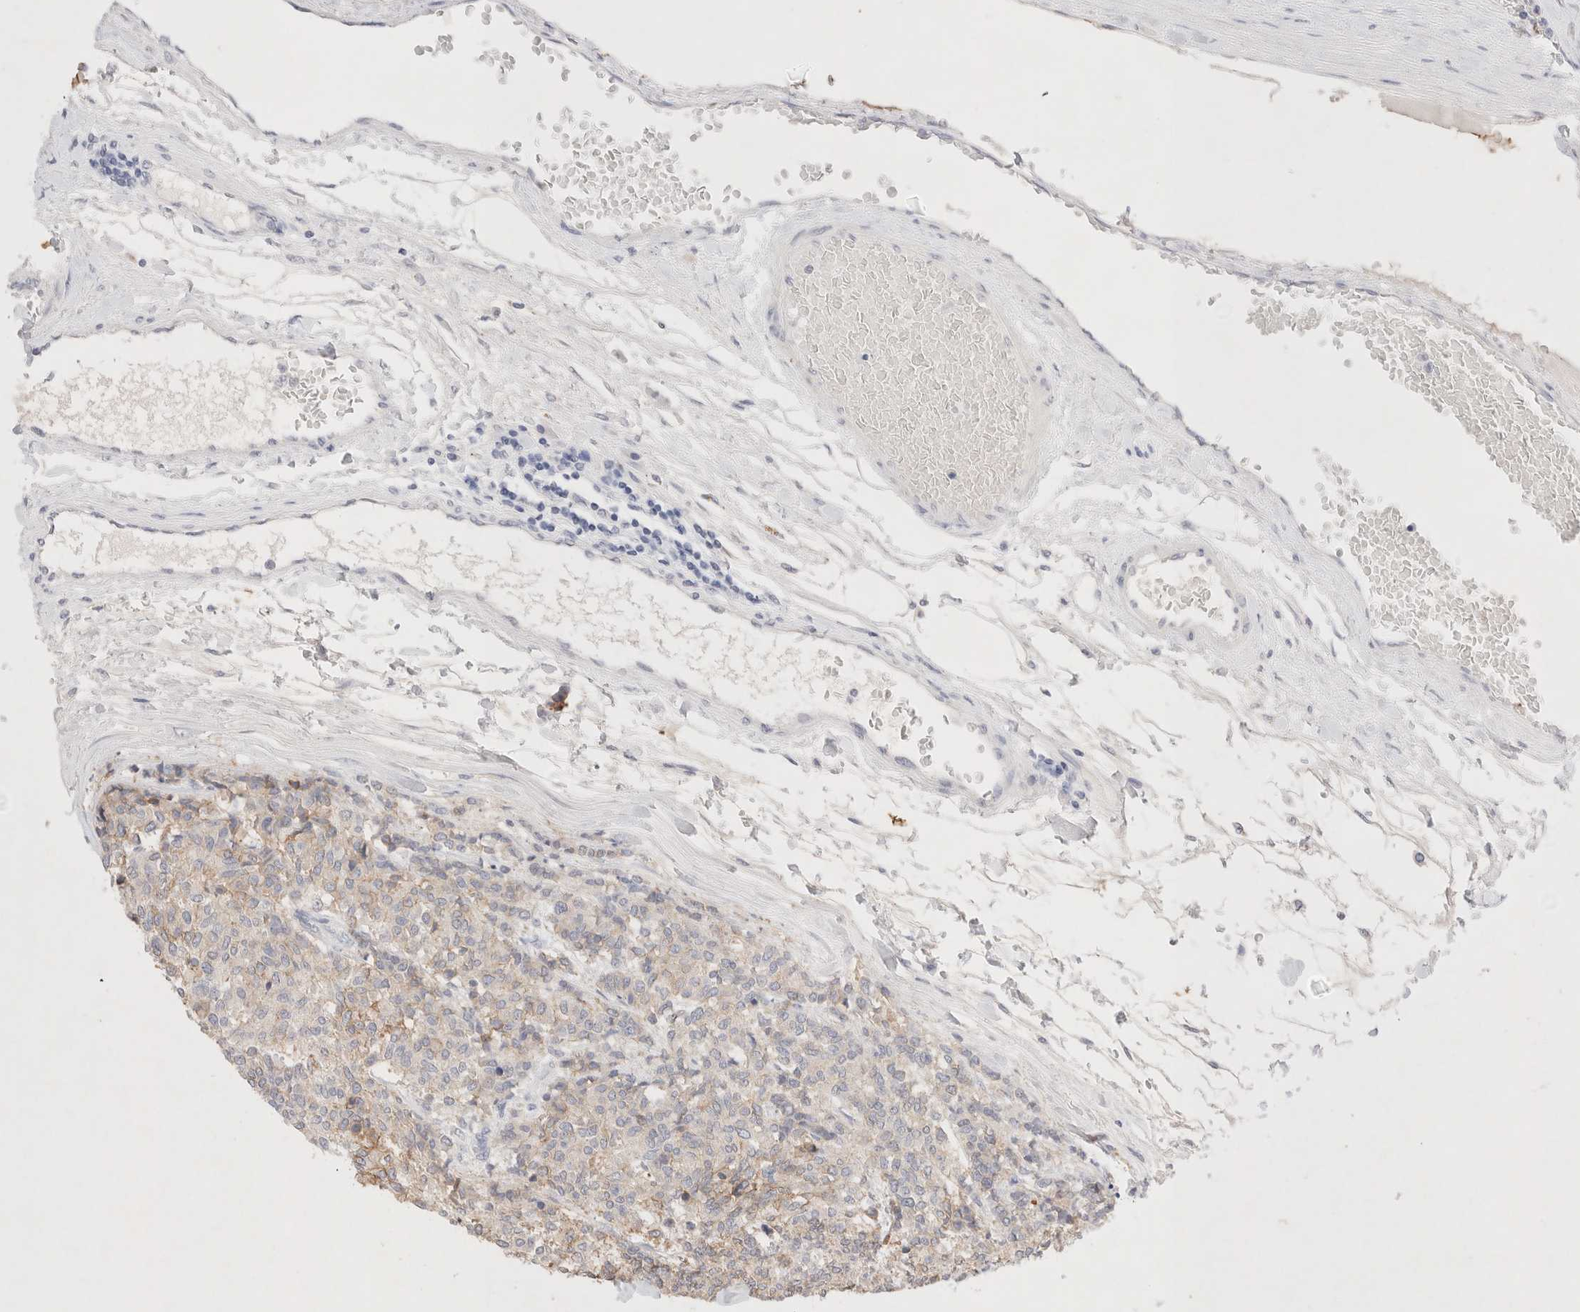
{"staining": {"intensity": "moderate", "quantity": ">75%", "location": "cytoplasmic/membranous"}, "tissue": "carcinoid", "cell_type": "Tumor cells", "image_type": "cancer", "snomed": [{"axis": "morphology", "description": "Carcinoid, malignant, NOS"}, {"axis": "topography", "description": "Pancreas"}], "caption": "Protein staining of carcinoid tissue demonstrates moderate cytoplasmic/membranous positivity in about >75% of tumor cells.", "gene": "EPCAM", "patient": {"sex": "female", "age": 54}}